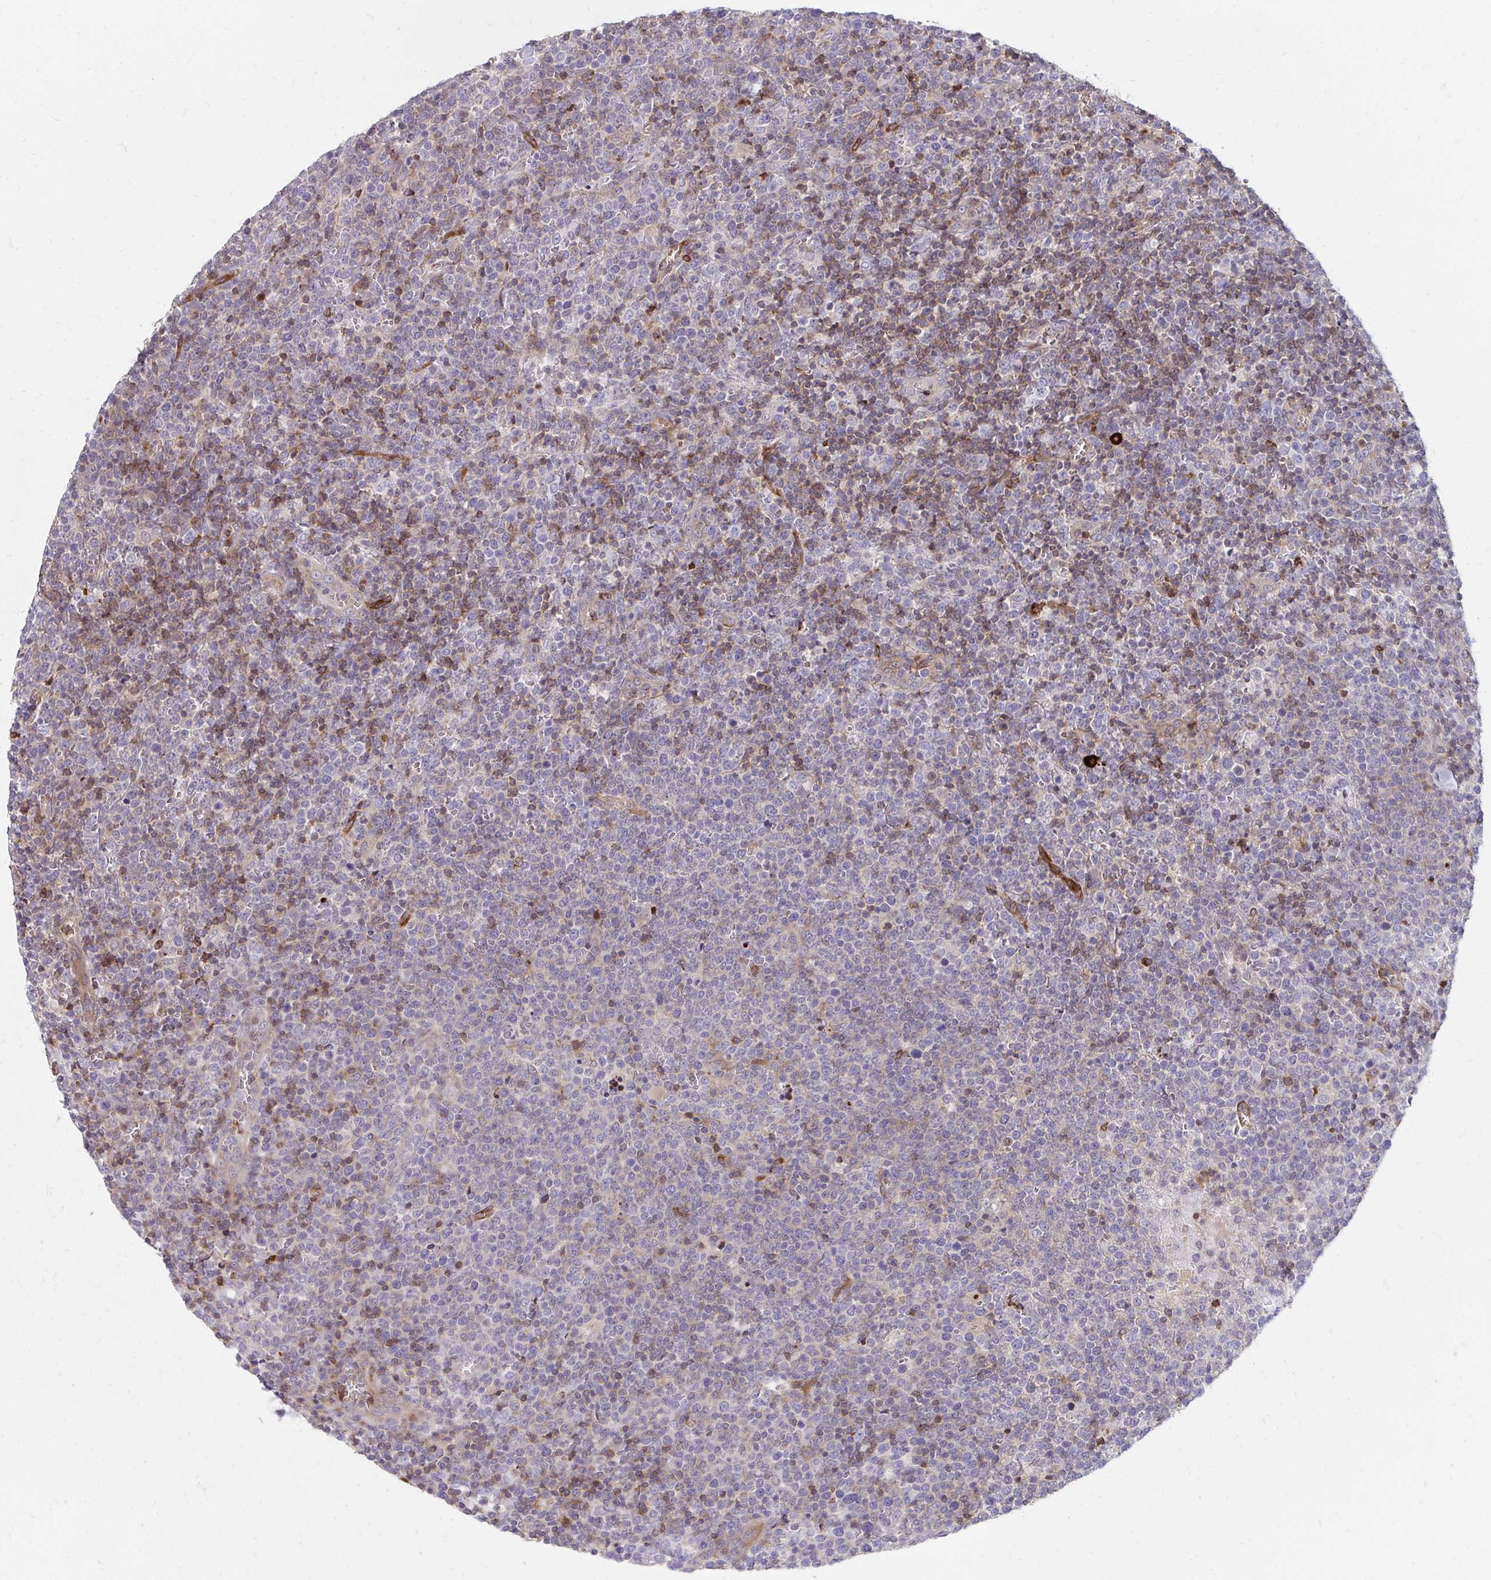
{"staining": {"intensity": "moderate", "quantity": "<25%", "location": "cytoplasmic/membranous"}, "tissue": "lymphoma", "cell_type": "Tumor cells", "image_type": "cancer", "snomed": [{"axis": "morphology", "description": "Malignant lymphoma, non-Hodgkin's type, High grade"}, {"axis": "topography", "description": "Lymph node"}], "caption": "Tumor cells show low levels of moderate cytoplasmic/membranous staining in about <25% of cells in human lymphoma.", "gene": "FOXN3", "patient": {"sex": "male", "age": 61}}